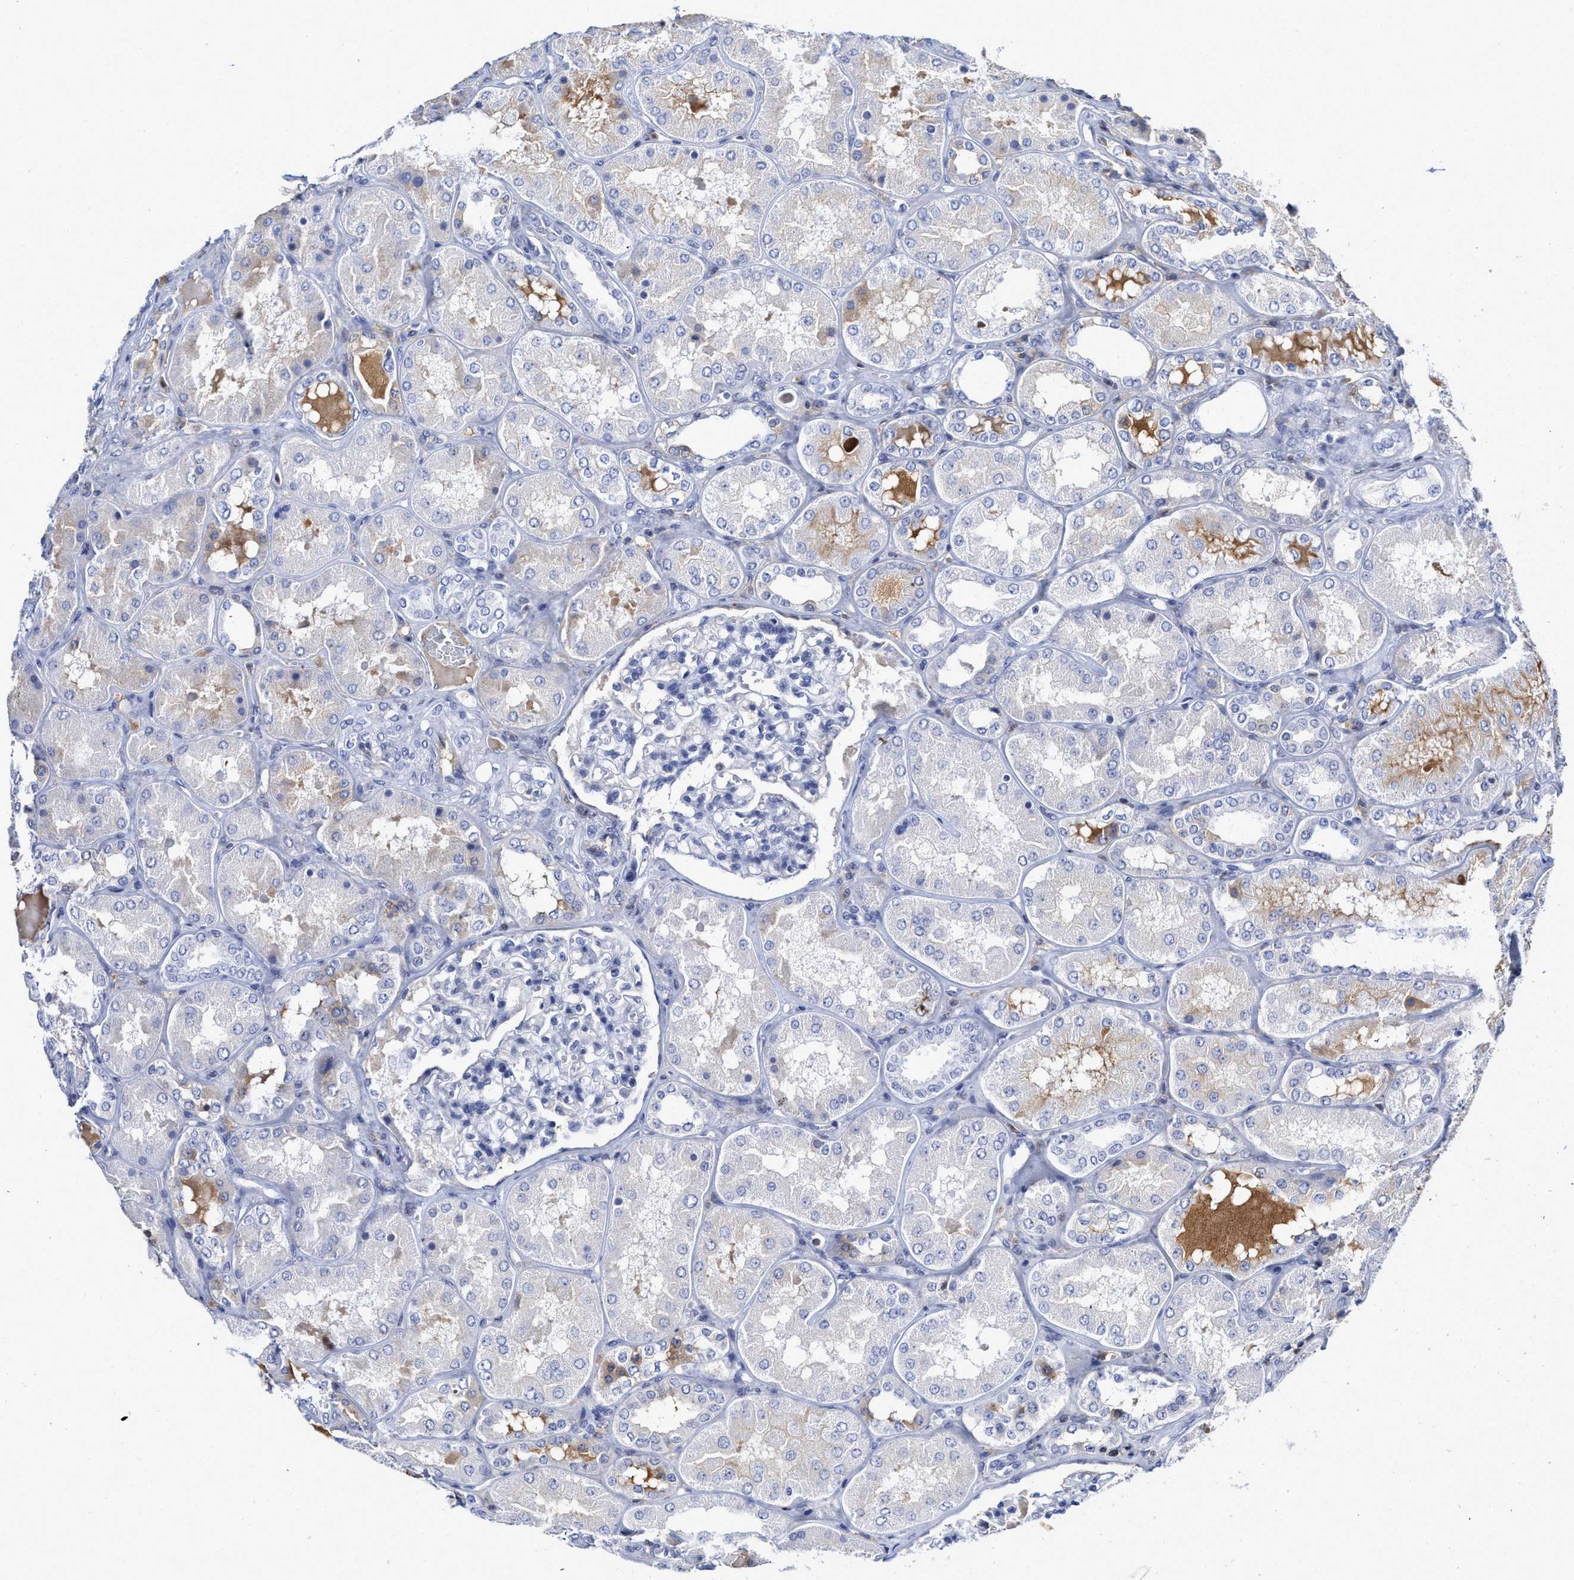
{"staining": {"intensity": "negative", "quantity": "none", "location": "none"}, "tissue": "kidney", "cell_type": "Cells in glomeruli", "image_type": "normal", "snomed": [{"axis": "morphology", "description": "Normal tissue, NOS"}, {"axis": "topography", "description": "Kidney"}], "caption": "High power microscopy photomicrograph of an immunohistochemistry micrograph of benign kidney, revealing no significant staining in cells in glomeruli. Nuclei are stained in blue.", "gene": "C2", "patient": {"sex": "female", "age": 56}}